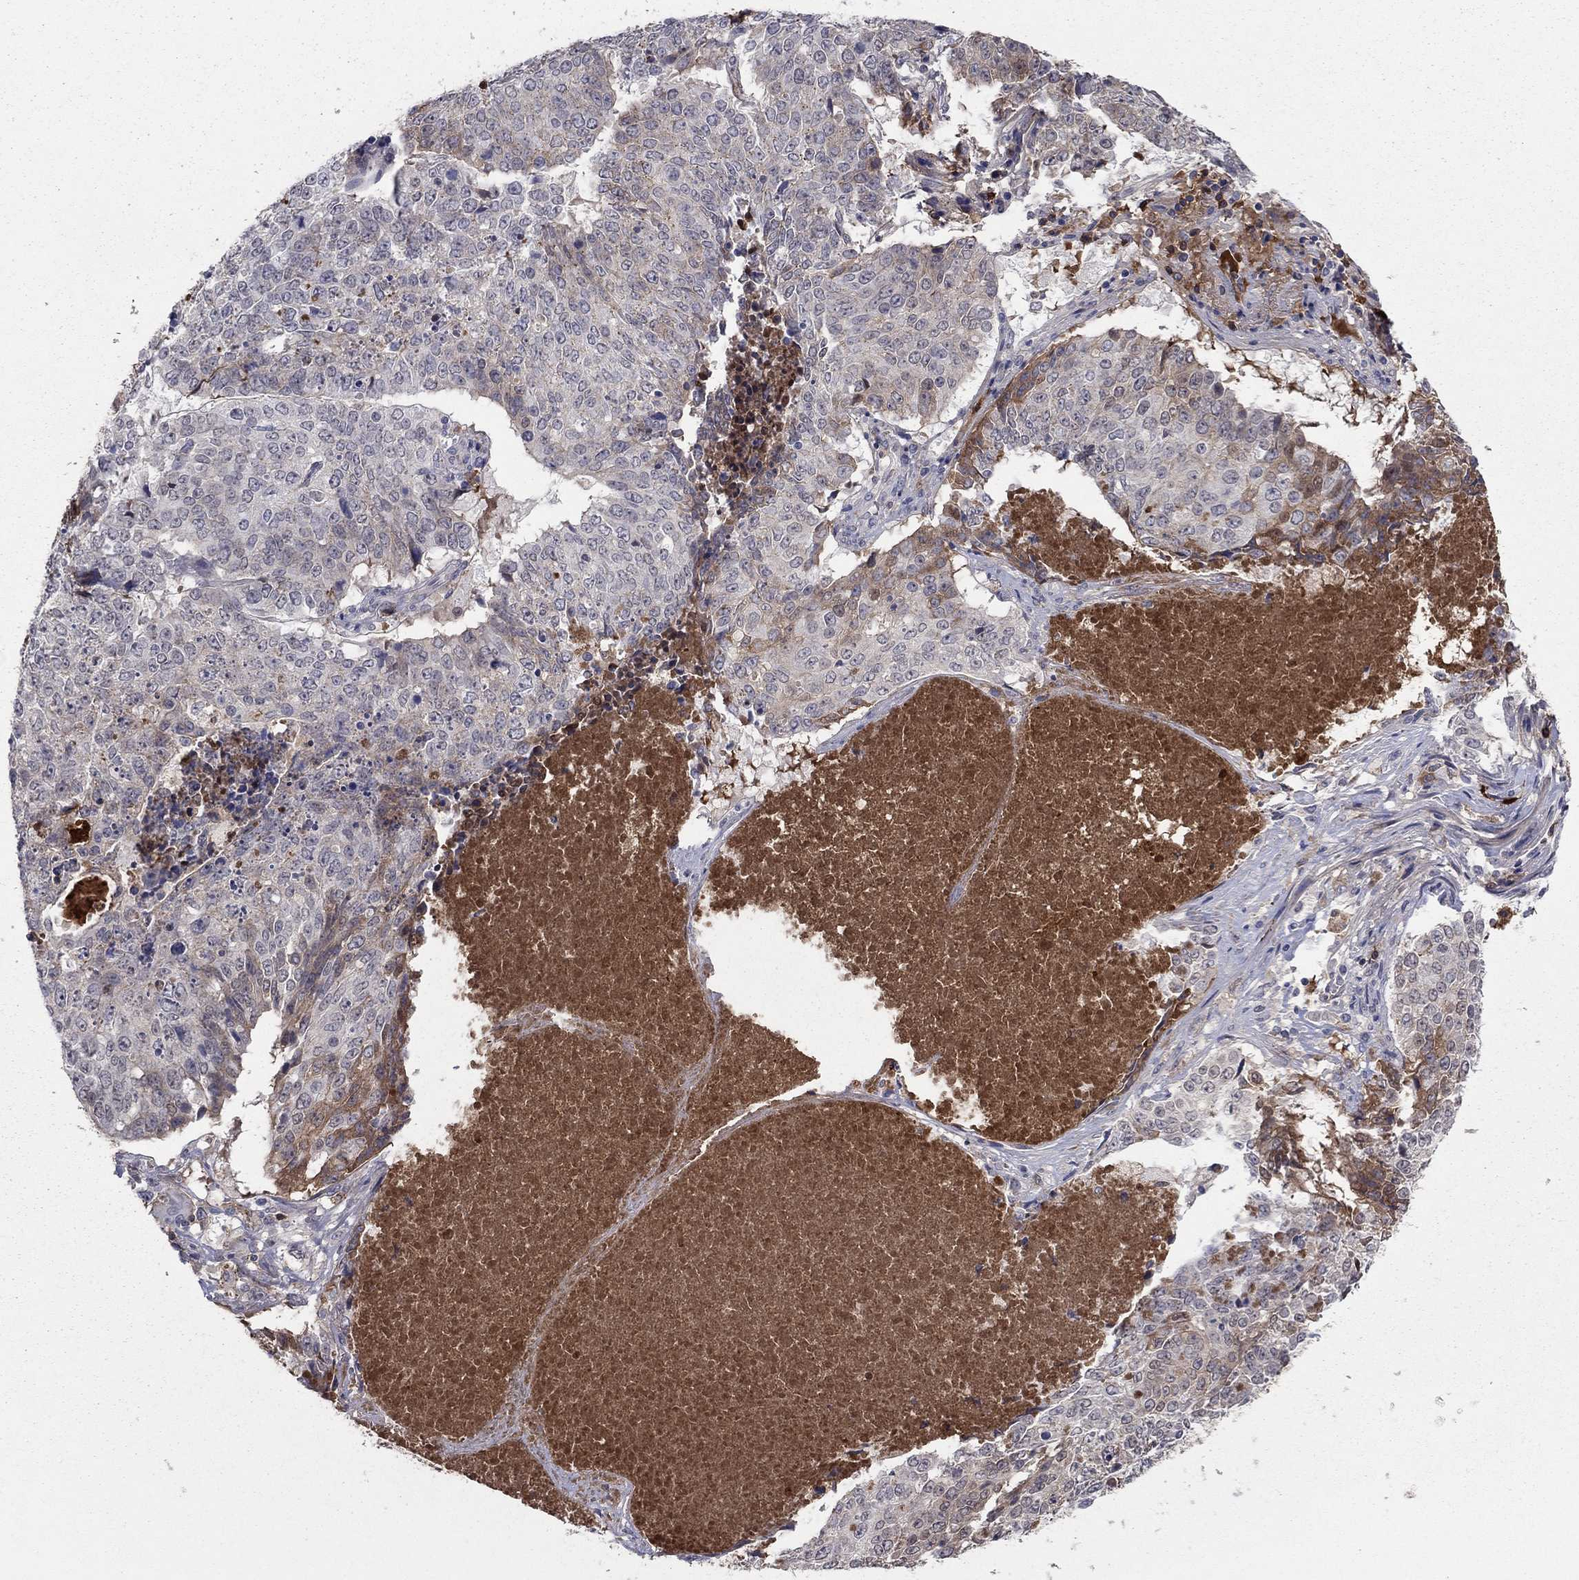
{"staining": {"intensity": "strong", "quantity": "25%-75%", "location": "cytoplasmic/membranous"}, "tissue": "lung cancer", "cell_type": "Tumor cells", "image_type": "cancer", "snomed": [{"axis": "morphology", "description": "Normal tissue, NOS"}, {"axis": "morphology", "description": "Squamous cell carcinoma, NOS"}, {"axis": "topography", "description": "Bronchus"}, {"axis": "topography", "description": "Lung"}], "caption": "Immunohistochemistry photomicrograph of neoplastic tissue: human lung squamous cell carcinoma stained using immunohistochemistry (IHC) reveals high levels of strong protein expression localized specifically in the cytoplasmic/membranous of tumor cells, appearing as a cytoplasmic/membranous brown color.", "gene": "HPX", "patient": {"sex": "male", "age": 64}}